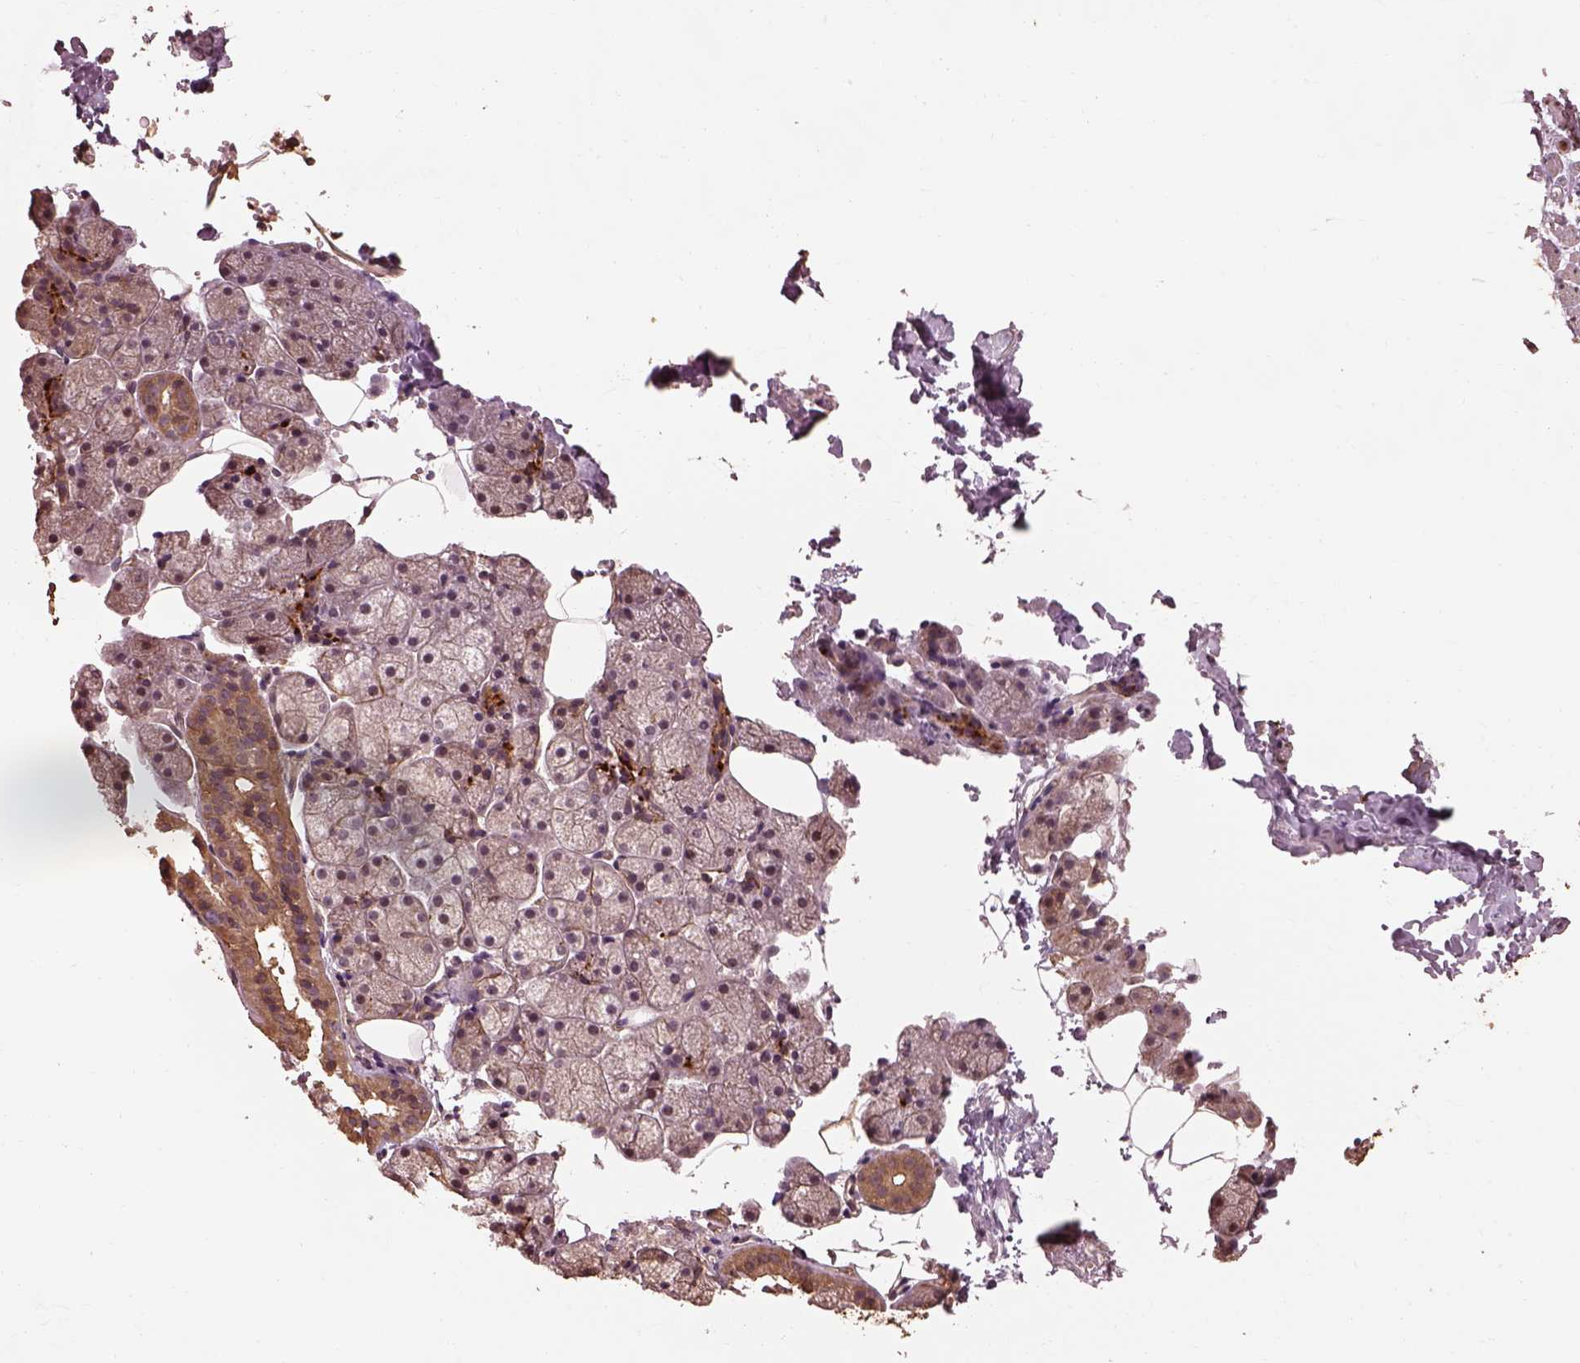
{"staining": {"intensity": "moderate", "quantity": "25%-75%", "location": "cytoplasmic/membranous"}, "tissue": "salivary gland", "cell_type": "Glandular cells", "image_type": "normal", "snomed": [{"axis": "morphology", "description": "Normal tissue, NOS"}, {"axis": "topography", "description": "Salivary gland"}], "caption": "About 25%-75% of glandular cells in normal salivary gland demonstrate moderate cytoplasmic/membranous protein expression as visualized by brown immunohistochemical staining.", "gene": "METTL4", "patient": {"sex": "male", "age": 38}}